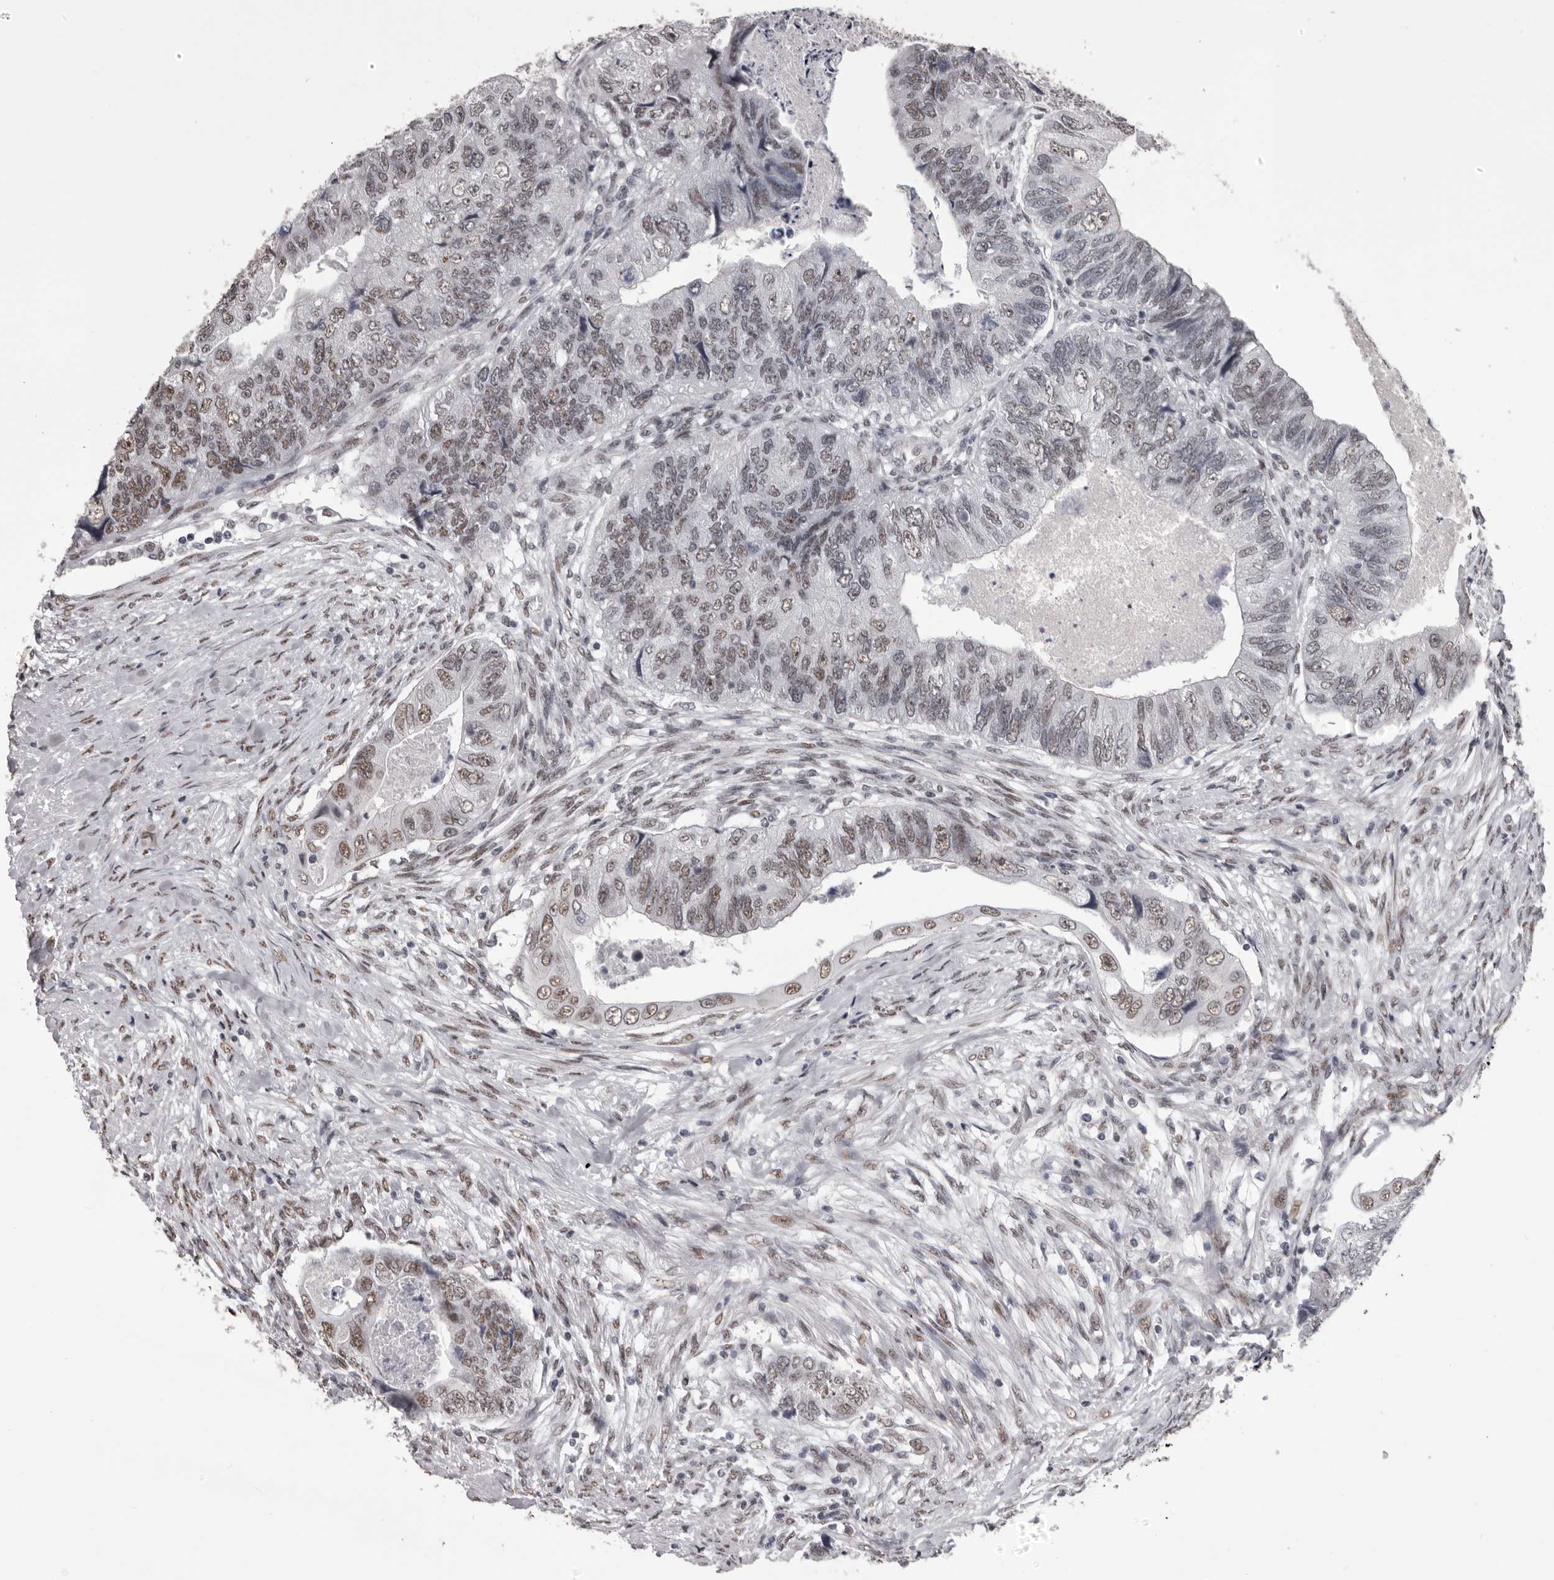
{"staining": {"intensity": "moderate", "quantity": "25%-75%", "location": "nuclear"}, "tissue": "colorectal cancer", "cell_type": "Tumor cells", "image_type": "cancer", "snomed": [{"axis": "morphology", "description": "Adenocarcinoma, NOS"}, {"axis": "topography", "description": "Rectum"}], "caption": "This is a photomicrograph of immunohistochemistry (IHC) staining of colorectal adenocarcinoma, which shows moderate staining in the nuclear of tumor cells.", "gene": "NUMA1", "patient": {"sex": "male", "age": 63}}